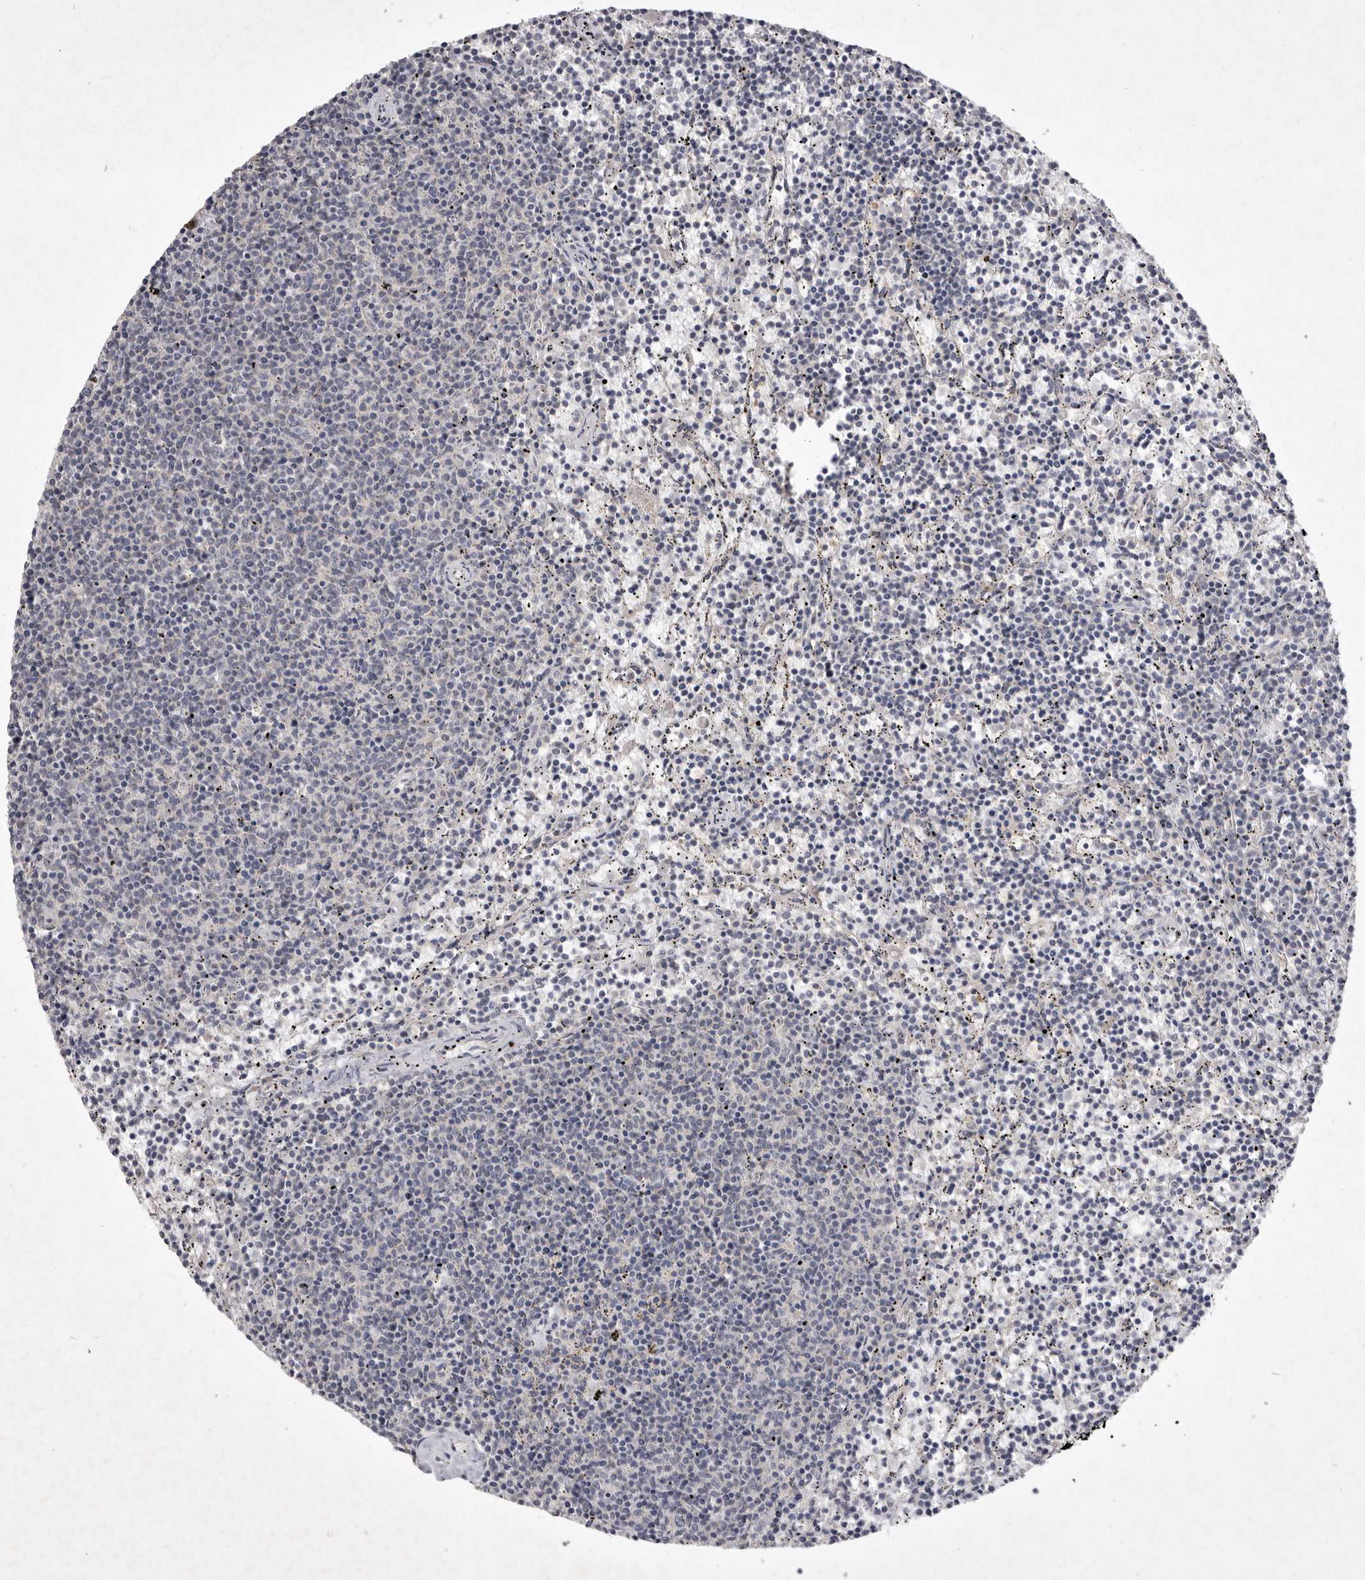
{"staining": {"intensity": "negative", "quantity": "none", "location": "none"}, "tissue": "lymphoma", "cell_type": "Tumor cells", "image_type": "cancer", "snomed": [{"axis": "morphology", "description": "Malignant lymphoma, non-Hodgkin's type, Low grade"}, {"axis": "topography", "description": "Spleen"}], "caption": "This is an immunohistochemistry (IHC) micrograph of human low-grade malignant lymphoma, non-Hodgkin's type. There is no positivity in tumor cells.", "gene": "P2RX6", "patient": {"sex": "female", "age": 50}}